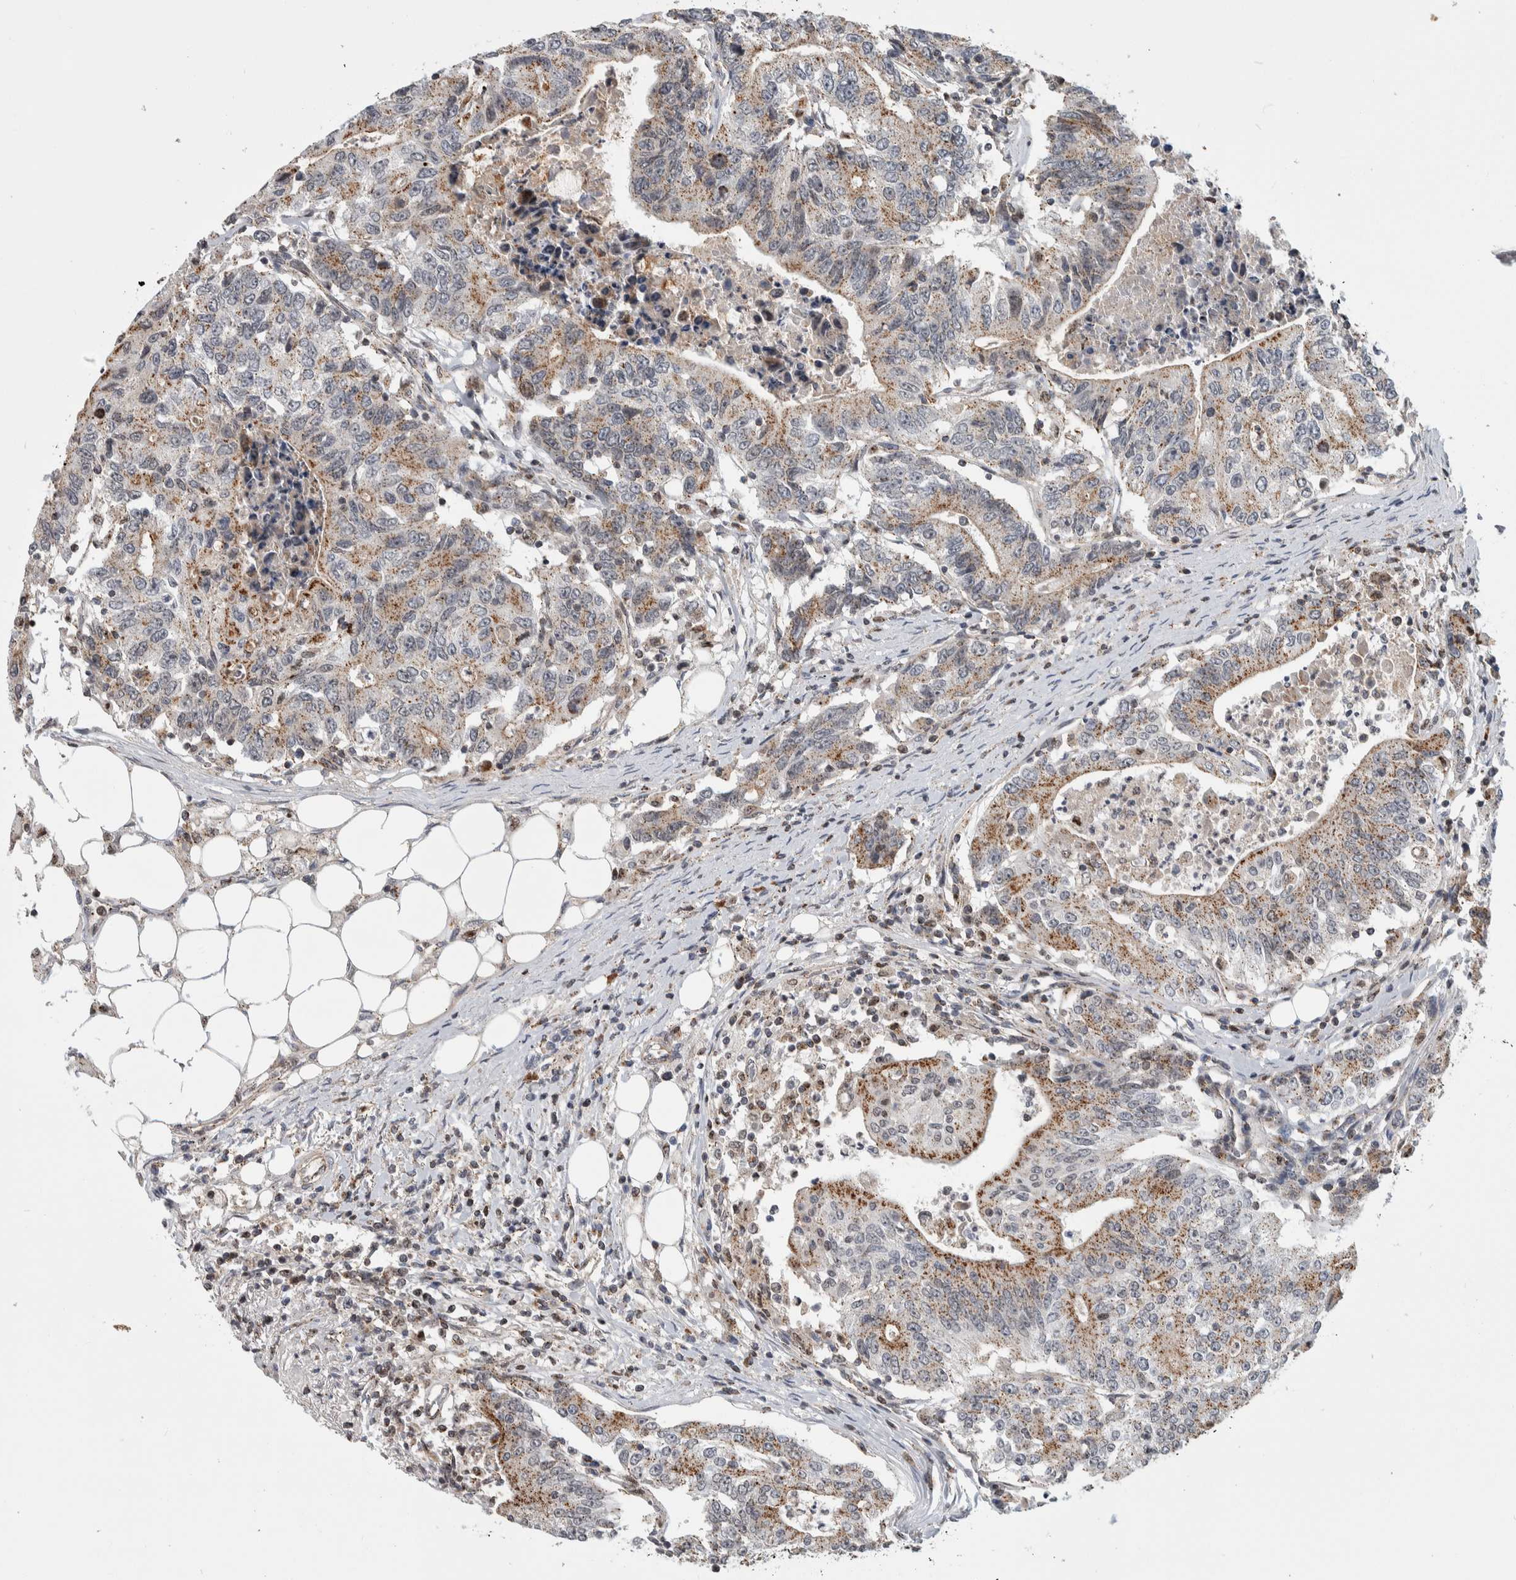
{"staining": {"intensity": "moderate", "quantity": ">75%", "location": "cytoplasmic/membranous"}, "tissue": "colorectal cancer", "cell_type": "Tumor cells", "image_type": "cancer", "snomed": [{"axis": "morphology", "description": "Adenocarcinoma, NOS"}, {"axis": "topography", "description": "Colon"}], "caption": "This is an image of immunohistochemistry (IHC) staining of adenocarcinoma (colorectal), which shows moderate staining in the cytoplasmic/membranous of tumor cells.", "gene": "MSL1", "patient": {"sex": "female", "age": 77}}